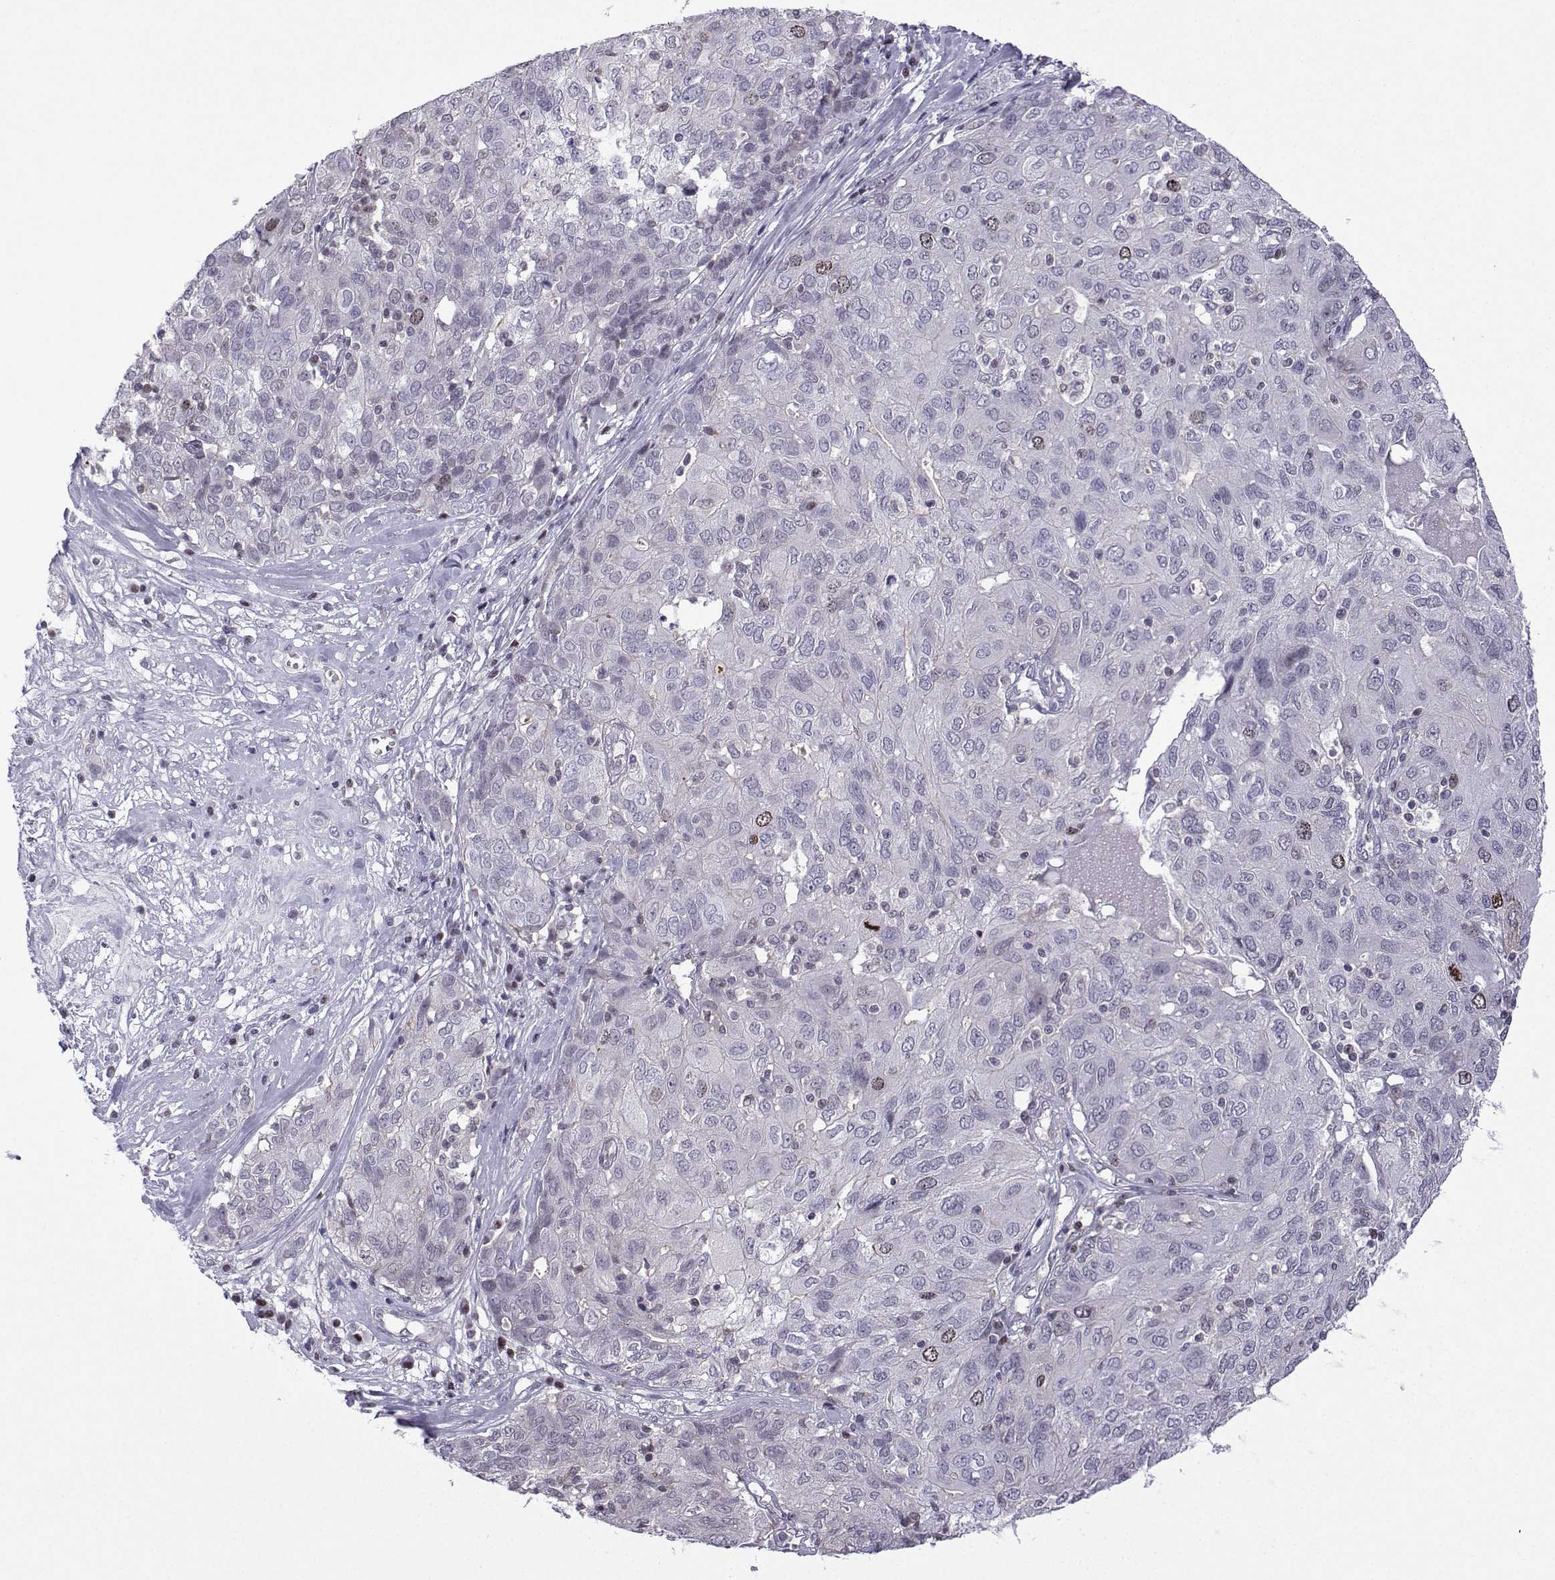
{"staining": {"intensity": "moderate", "quantity": "<25%", "location": "nuclear"}, "tissue": "ovarian cancer", "cell_type": "Tumor cells", "image_type": "cancer", "snomed": [{"axis": "morphology", "description": "Carcinoma, endometroid"}, {"axis": "topography", "description": "Ovary"}], "caption": "Brown immunohistochemical staining in human ovarian cancer (endometroid carcinoma) reveals moderate nuclear expression in approximately <25% of tumor cells. The protein of interest is shown in brown color, while the nuclei are stained blue.", "gene": "INCENP", "patient": {"sex": "female", "age": 50}}